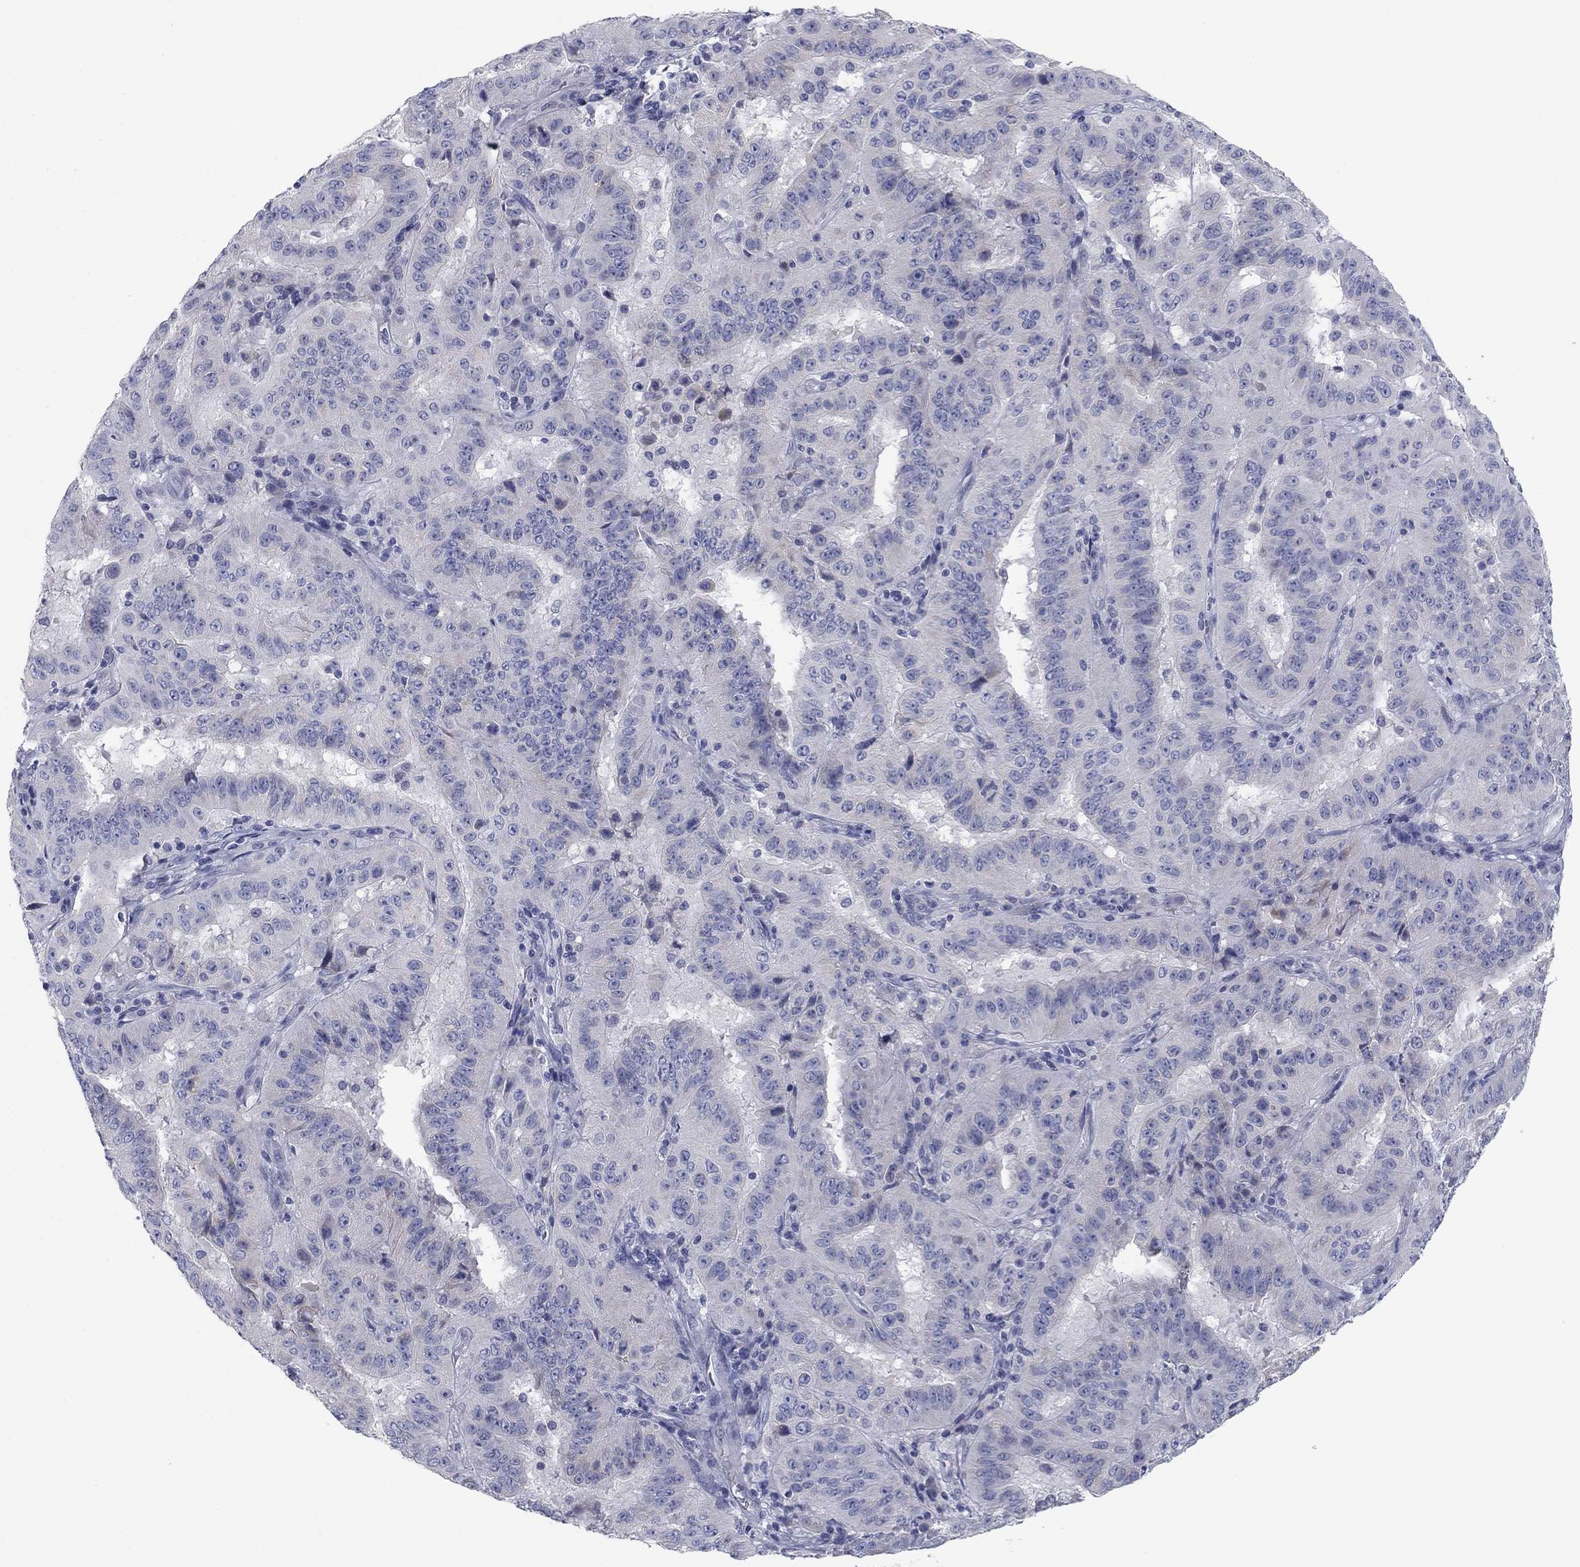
{"staining": {"intensity": "negative", "quantity": "none", "location": "none"}, "tissue": "pancreatic cancer", "cell_type": "Tumor cells", "image_type": "cancer", "snomed": [{"axis": "morphology", "description": "Adenocarcinoma, NOS"}, {"axis": "topography", "description": "Pancreas"}], "caption": "Immunohistochemistry micrograph of neoplastic tissue: human adenocarcinoma (pancreatic) stained with DAB (3,3'-diaminobenzidine) shows no significant protein expression in tumor cells.", "gene": "CALB1", "patient": {"sex": "male", "age": 63}}